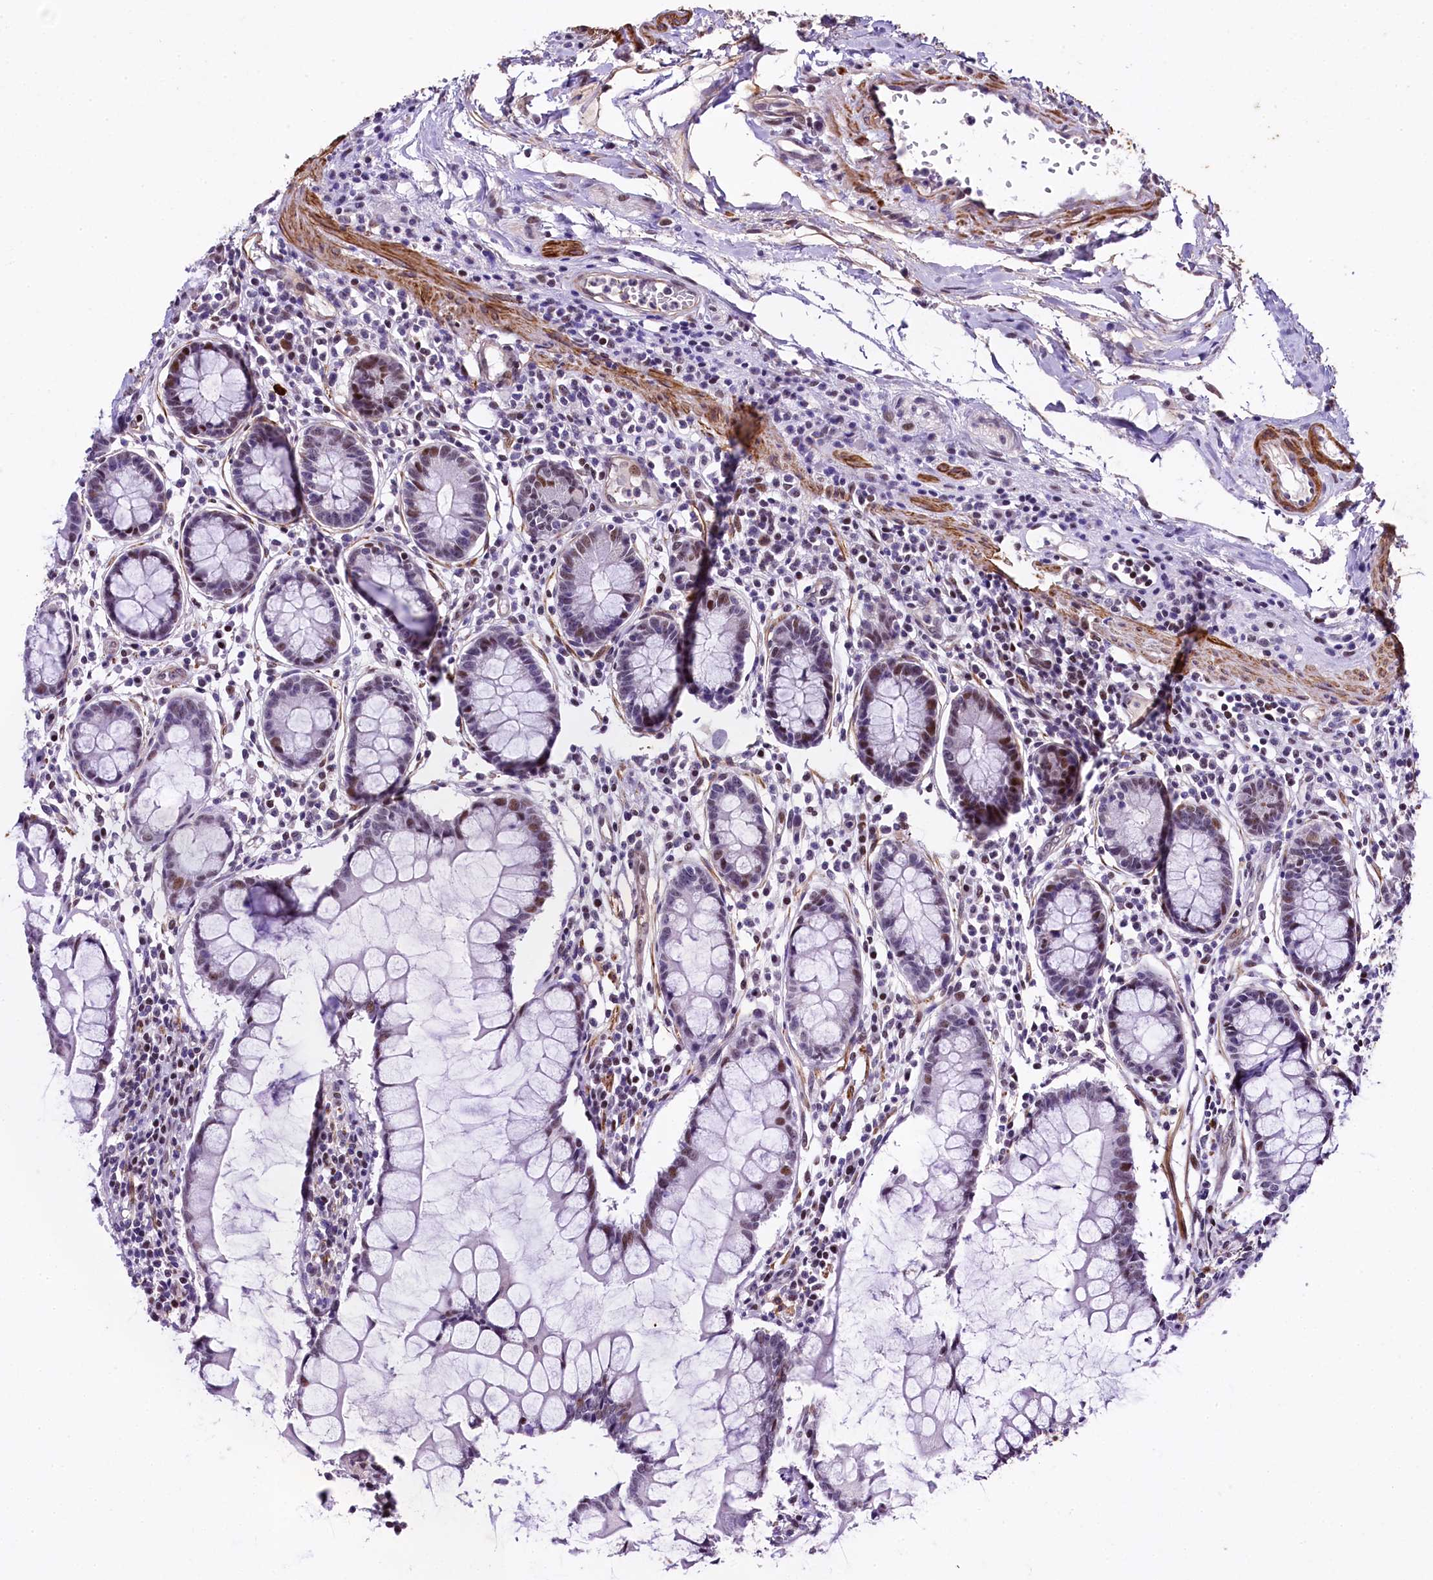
{"staining": {"intensity": "negative", "quantity": "none", "location": "none"}, "tissue": "colon", "cell_type": "Endothelial cells", "image_type": "normal", "snomed": [{"axis": "morphology", "description": "Normal tissue, NOS"}, {"axis": "morphology", "description": "Adenocarcinoma, NOS"}, {"axis": "topography", "description": "Colon"}], "caption": "An immunohistochemistry image of normal colon is shown. There is no staining in endothelial cells of colon. (Stains: DAB (3,3'-diaminobenzidine) IHC with hematoxylin counter stain, Microscopy: brightfield microscopy at high magnification).", "gene": "SAMD10", "patient": {"sex": "female", "age": 55}}